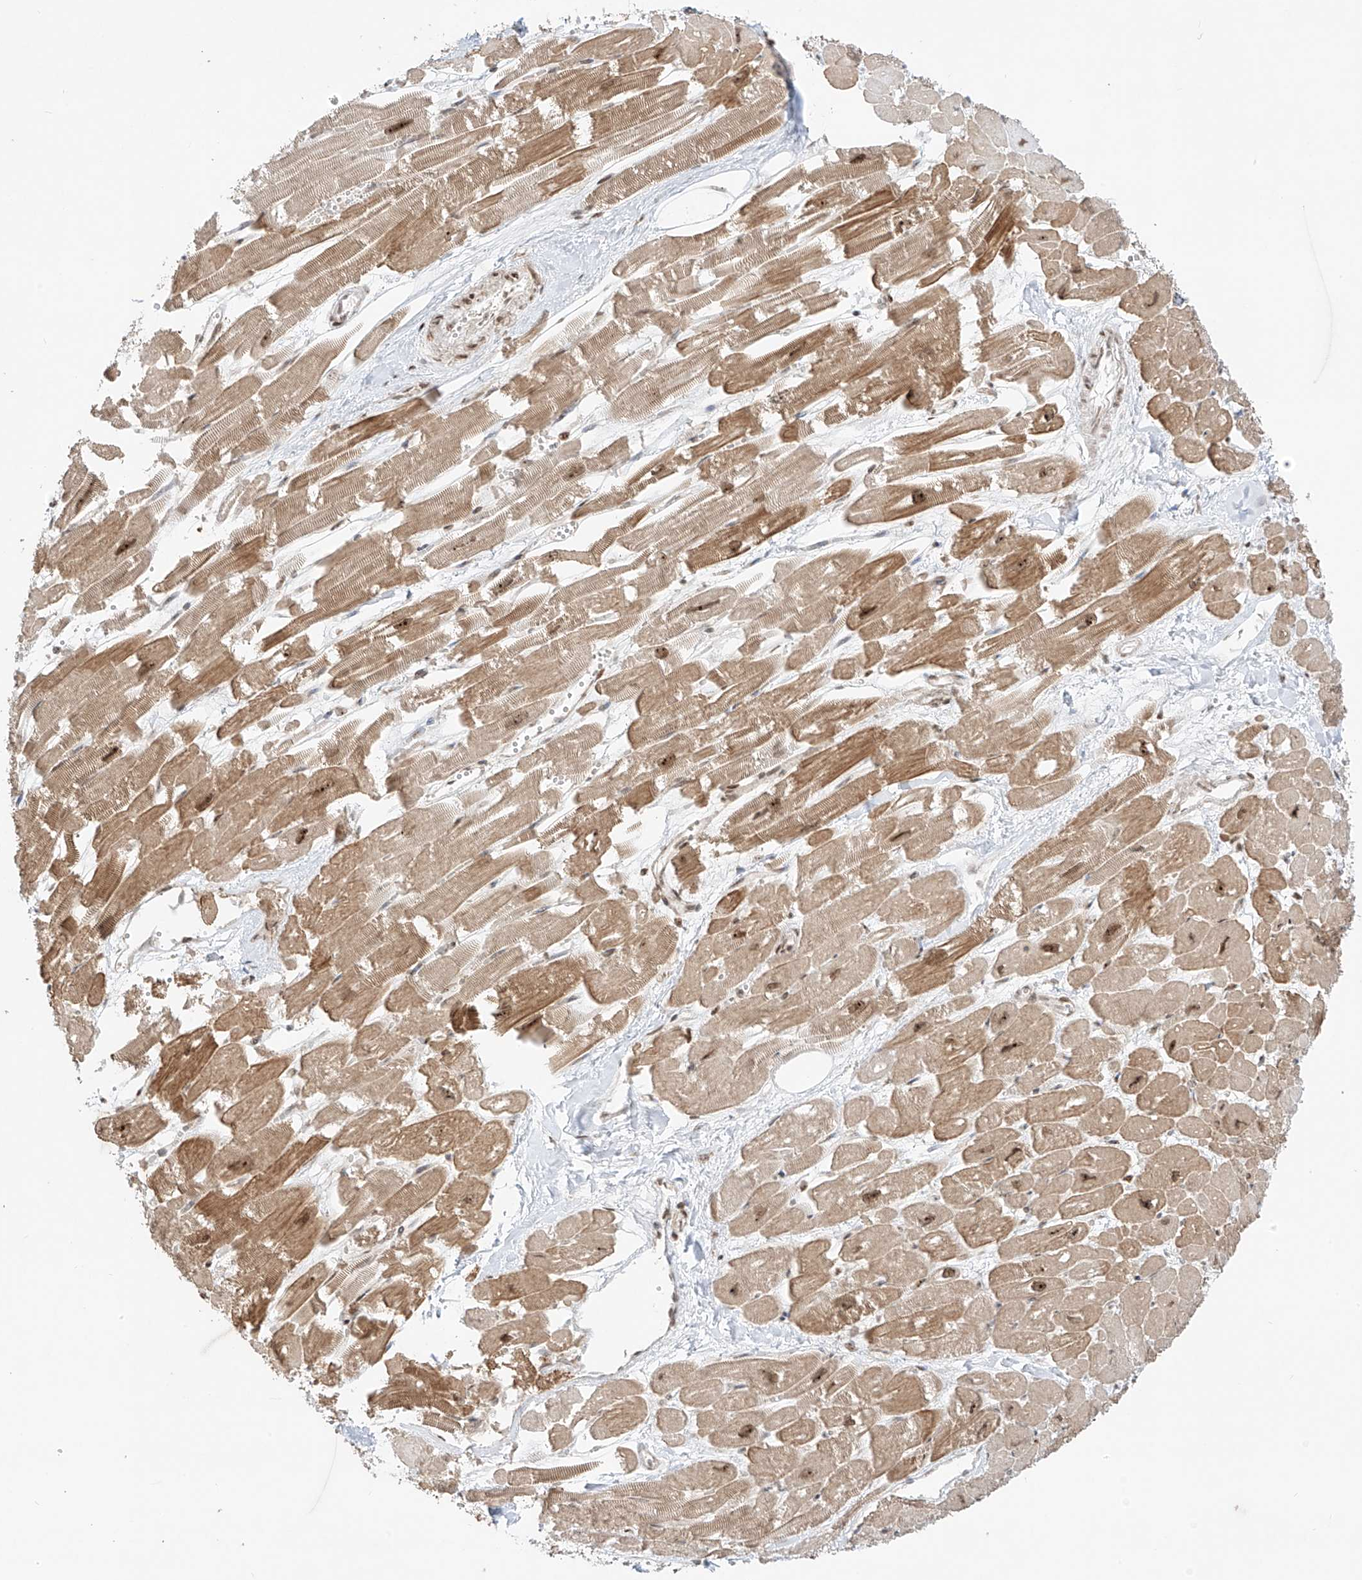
{"staining": {"intensity": "moderate", "quantity": ">75%", "location": "cytoplasmic/membranous,nuclear"}, "tissue": "heart muscle", "cell_type": "Cardiomyocytes", "image_type": "normal", "snomed": [{"axis": "morphology", "description": "Normal tissue, NOS"}, {"axis": "topography", "description": "Heart"}], "caption": "DAB (3,3'-diaminobenzidine) immunohistochemical staining of normal heart muscle reveals moderate cytoplasmic/membranous,nuclear protein positivity in approximately >75% of cardiomyocytes.", "gene": "ZNF512", "patient": {"sex": "male", "age": 54}}